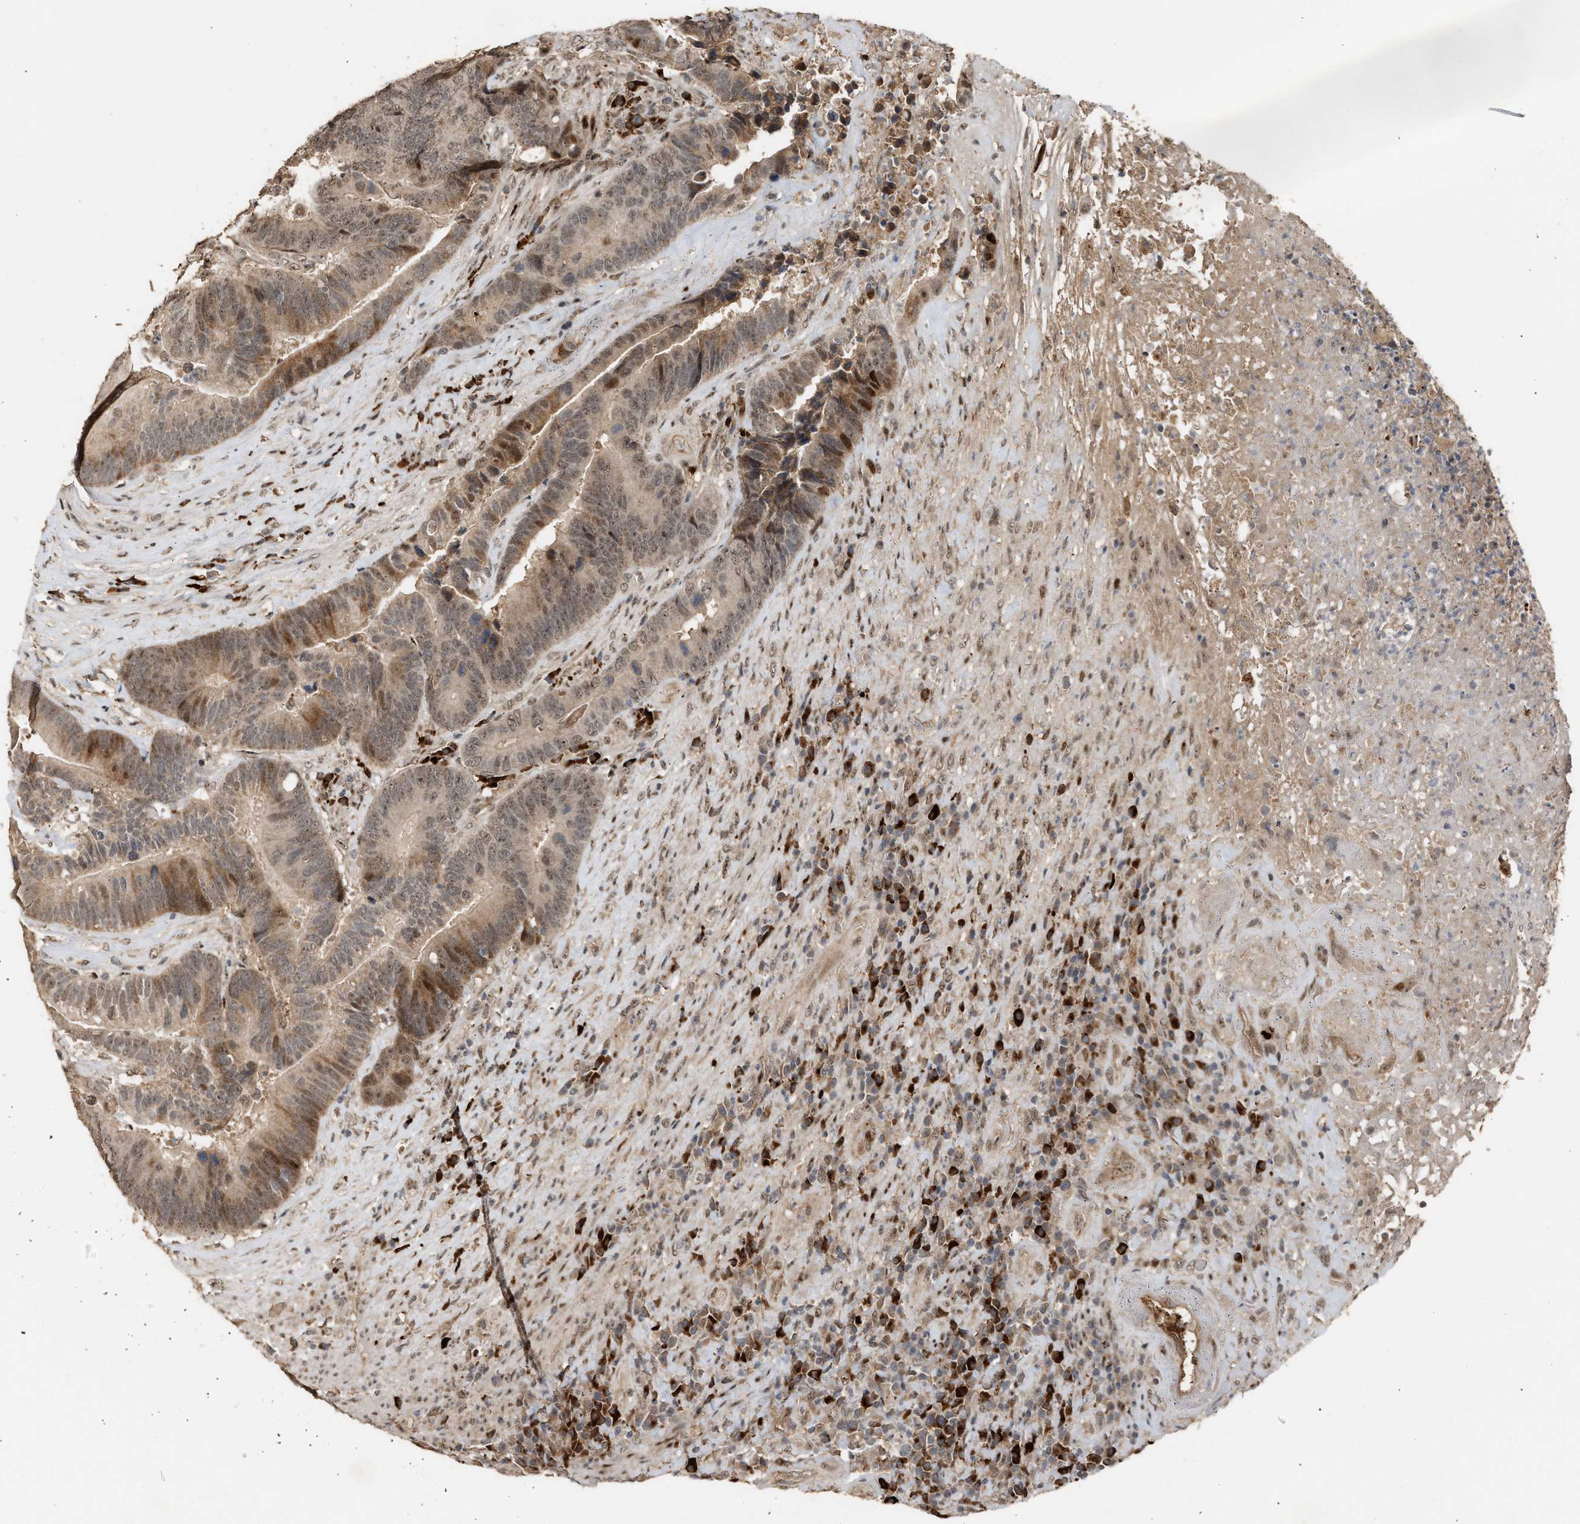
{"staining": {"intensity": "weak", "quantity": "25%-75%", "location": "cytoplasmic/membranous,nuclear"}, "tissue": "colorectal cancer", "cell_type": "Tumor cells", "image_type": "cancer", "snomed": [{"axis": "morphology", "description": "Adenocarcinoma, NOS"}, {"axis": "topography", "description": "Rectum"}], "caption": "Human adenocarcinoma (colorectal) stained for a protein (brown) demonstrates weak cytoplasmic/membranous and nuclear positive expression in about 25%-75% of tumor cells.", "gene": "ZFAND5", "patient": {"sex": "female", "age": 89}}